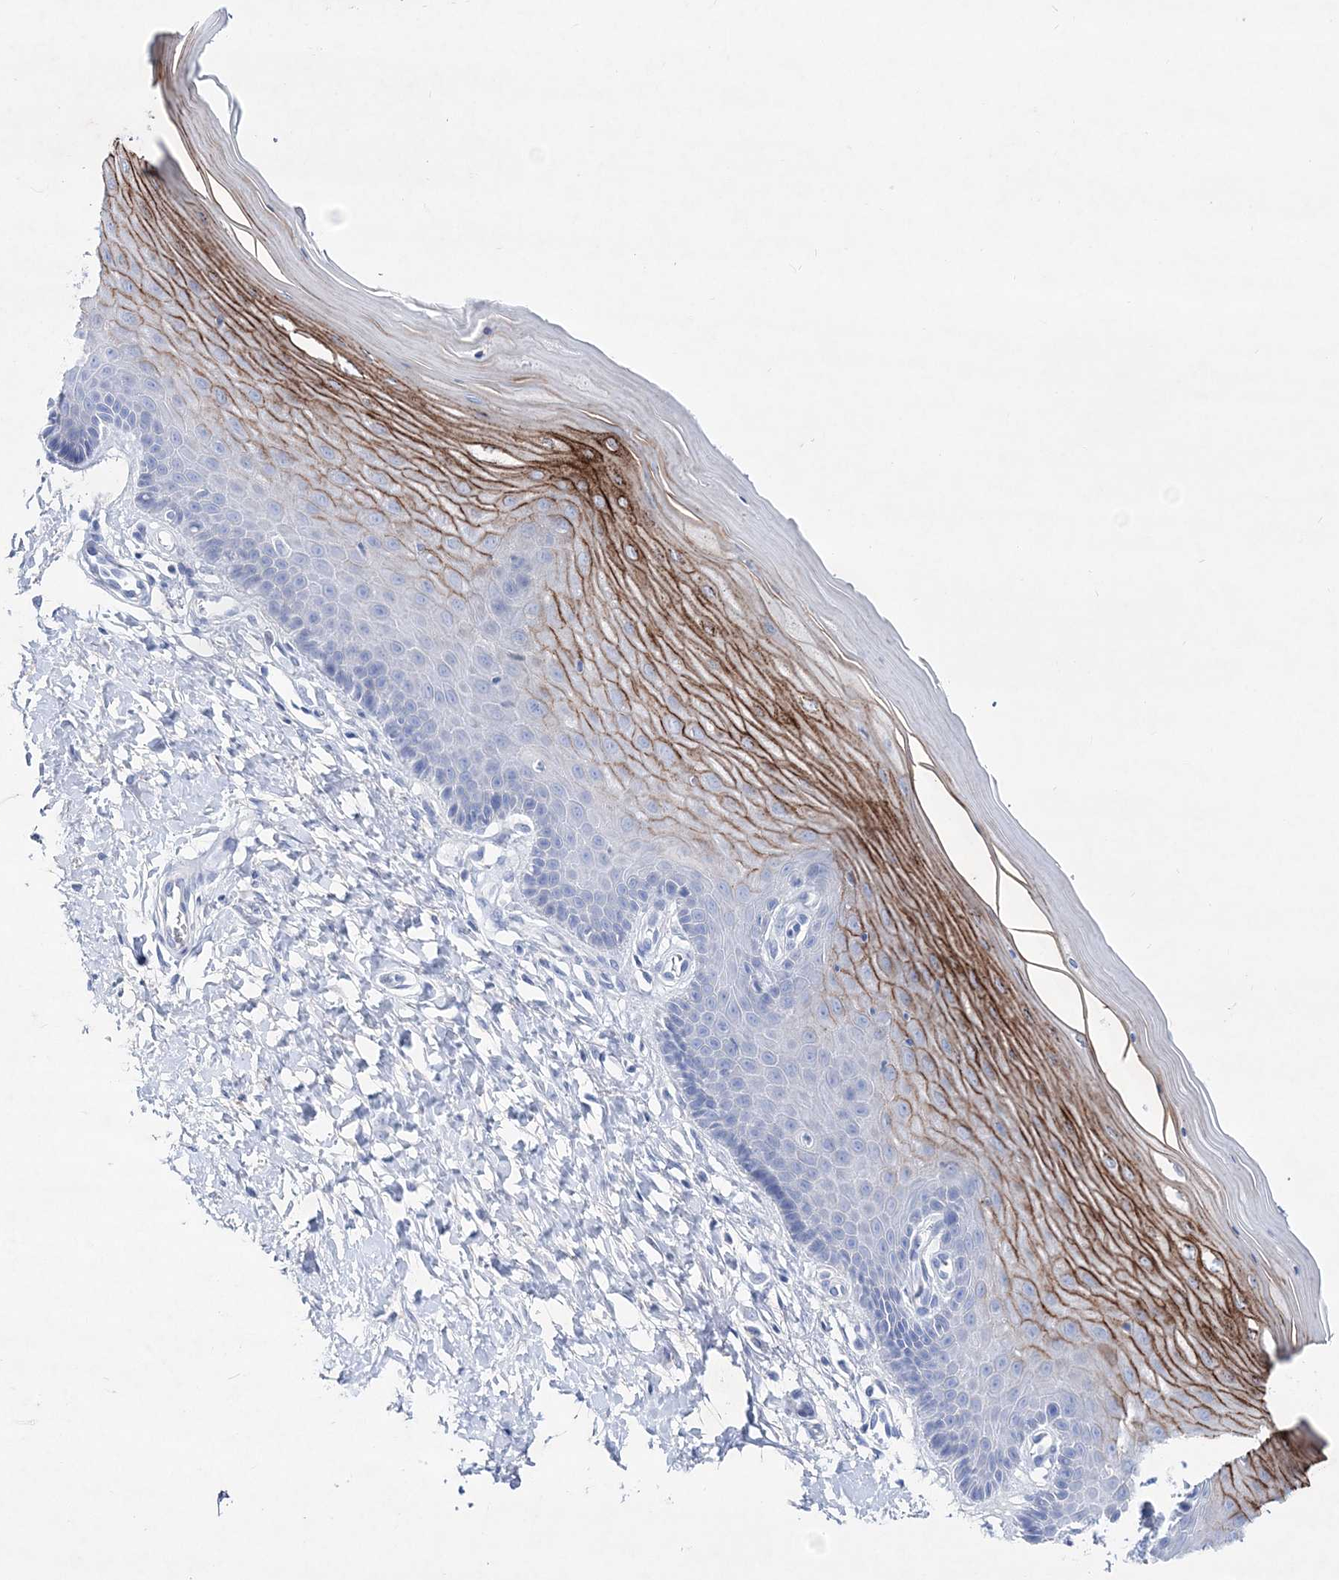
{"staining": {"intensity": "negative", "quantity": "none", "location": "none"}, "tissue": "cervix", "cell_type": "Glandular cells", "image_type": "normal", "snomed": [{"axis": "morphology", "description": "Normal tissue, NOS"}, {"axis": "topography", "description": "Cervix"}], "caption": "Unremarkable cervix was stained to show a protein in brown. There is no significant expression in glandular cells. The staining was performed using DAB (3,3'-diaminobenzidine) to visualize the protein expression in brown, while the nuclei were stained in blue with hematoxylin (Magnification: 20x).", "gene": "SPINK7", "patient": {"sex": "female", "age": 55}}